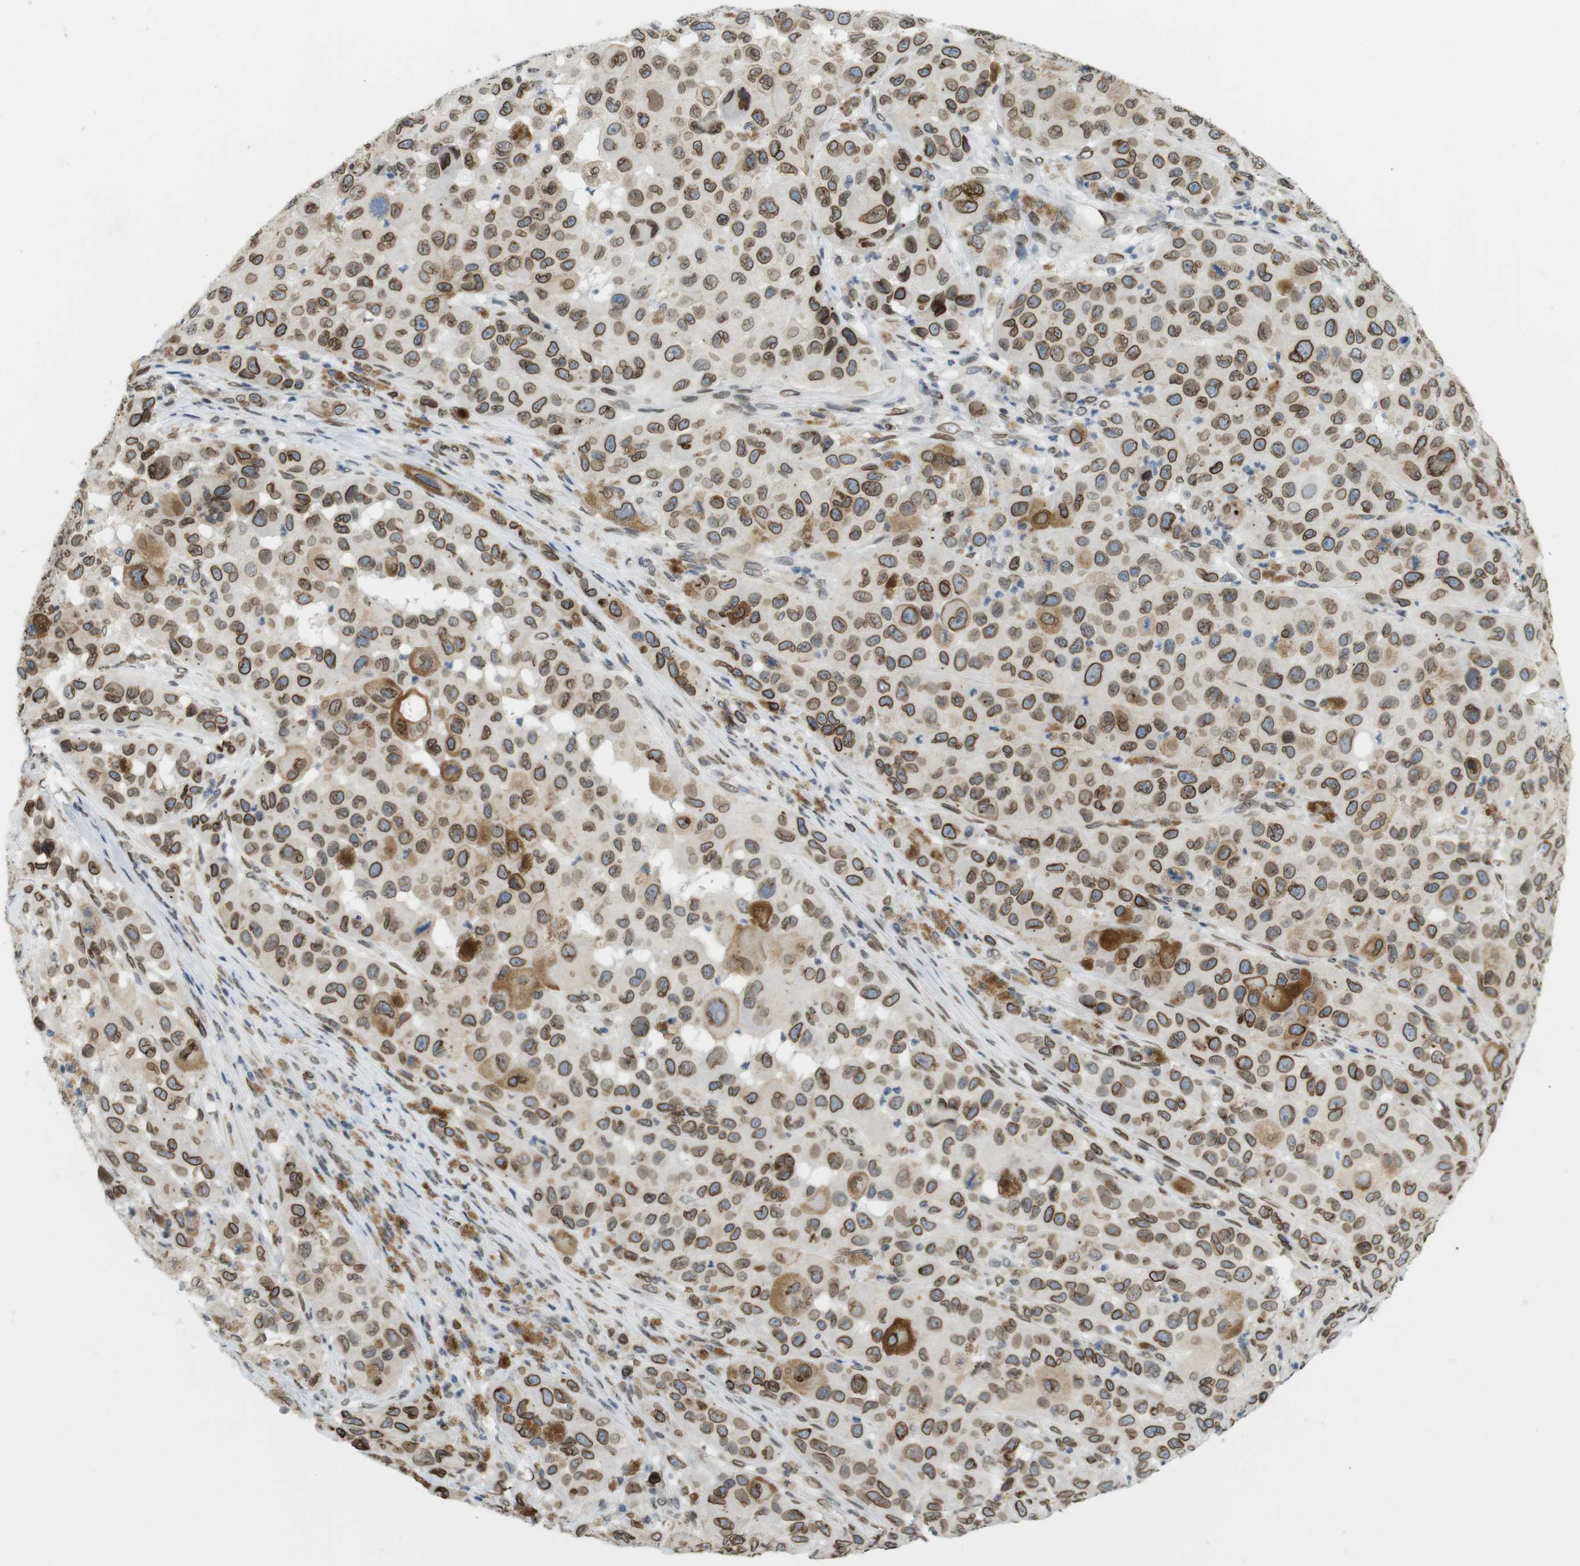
{"staining": {"intensity": "strong", "quantity": ">75%", "location": "cytoplasmic/membranous,nuclear"}, "tissue": "melanoma", "cell_type": "Tumor cells", "image_type": "cancer", "snomed": [{"axis": "morphology", "description": "Malignant melanoma, NOS"}, {"axis": "topography", "description": "Skin"}], "caption": "An immunohistochemistry (IHC) histopathology image of tumor tissue is shown. Protein staining in brown shows strong cytoplasmic/membranous and nuclear positivity in melanoma within tumor cells.", "gene": "ARL6IP6", "patient": {"sex": "male", "age": 96}}